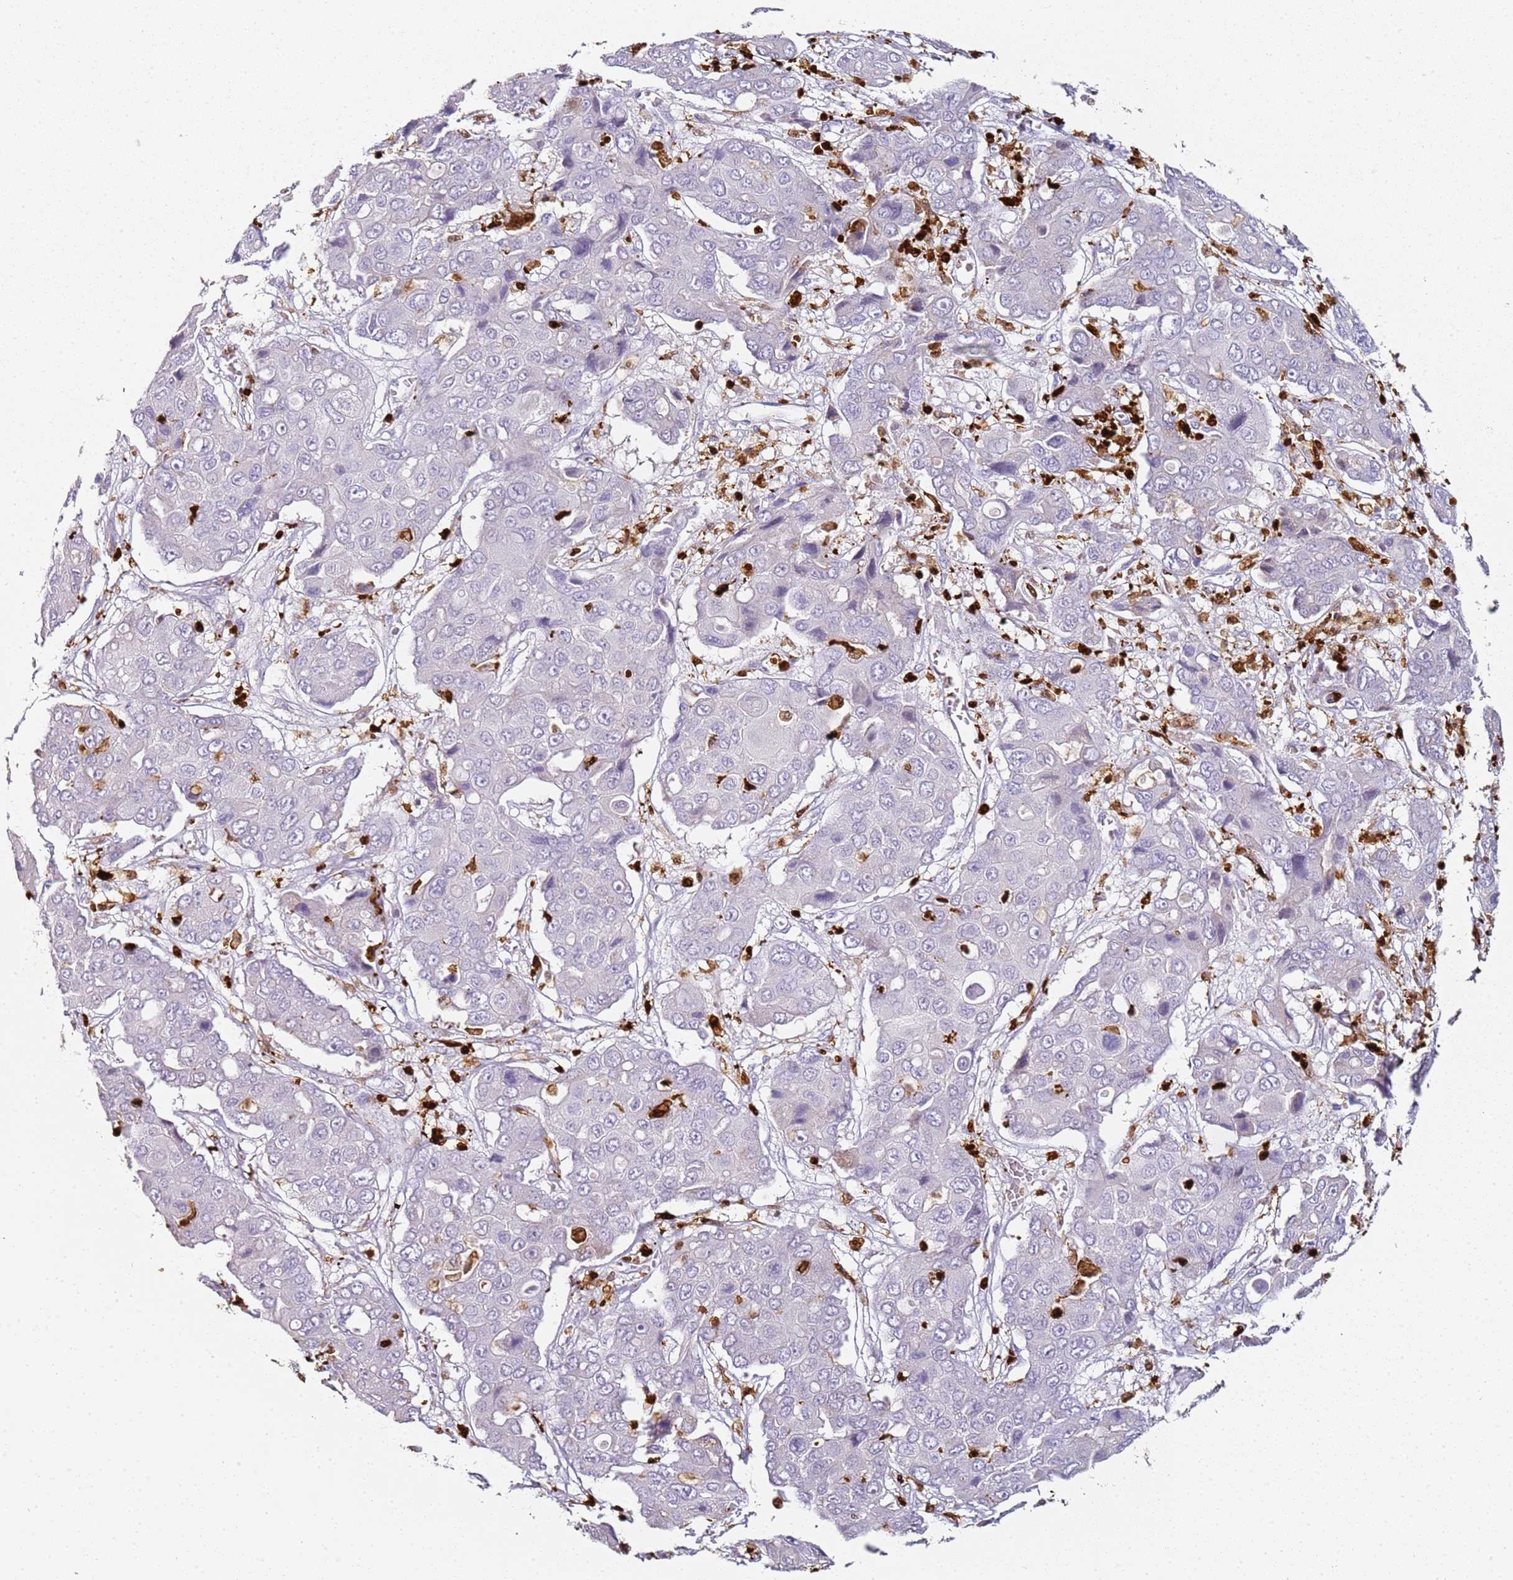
{"staining": {"intensity": "negative", "quantity": "none", "location": "none"}, "tissue": "liver cancer", "cell_type": "Tumor cells", "image_type": "cancer", "snomed": [{"axis": "morphology", "description": "Cholangiocarcinoma"}, {"axis": "topography", "description": "Liver"}], "caption": "High magnification brightfield microscopy of liver cholangiocarcinoma stained with DAB (3,3'-diaminobenzidine) (brown) and counterstained with hematoxylin (blue): tumor cells show no significant expression.", "gene": "S100A4", "patient": {"sex": "male", "age": 67}}